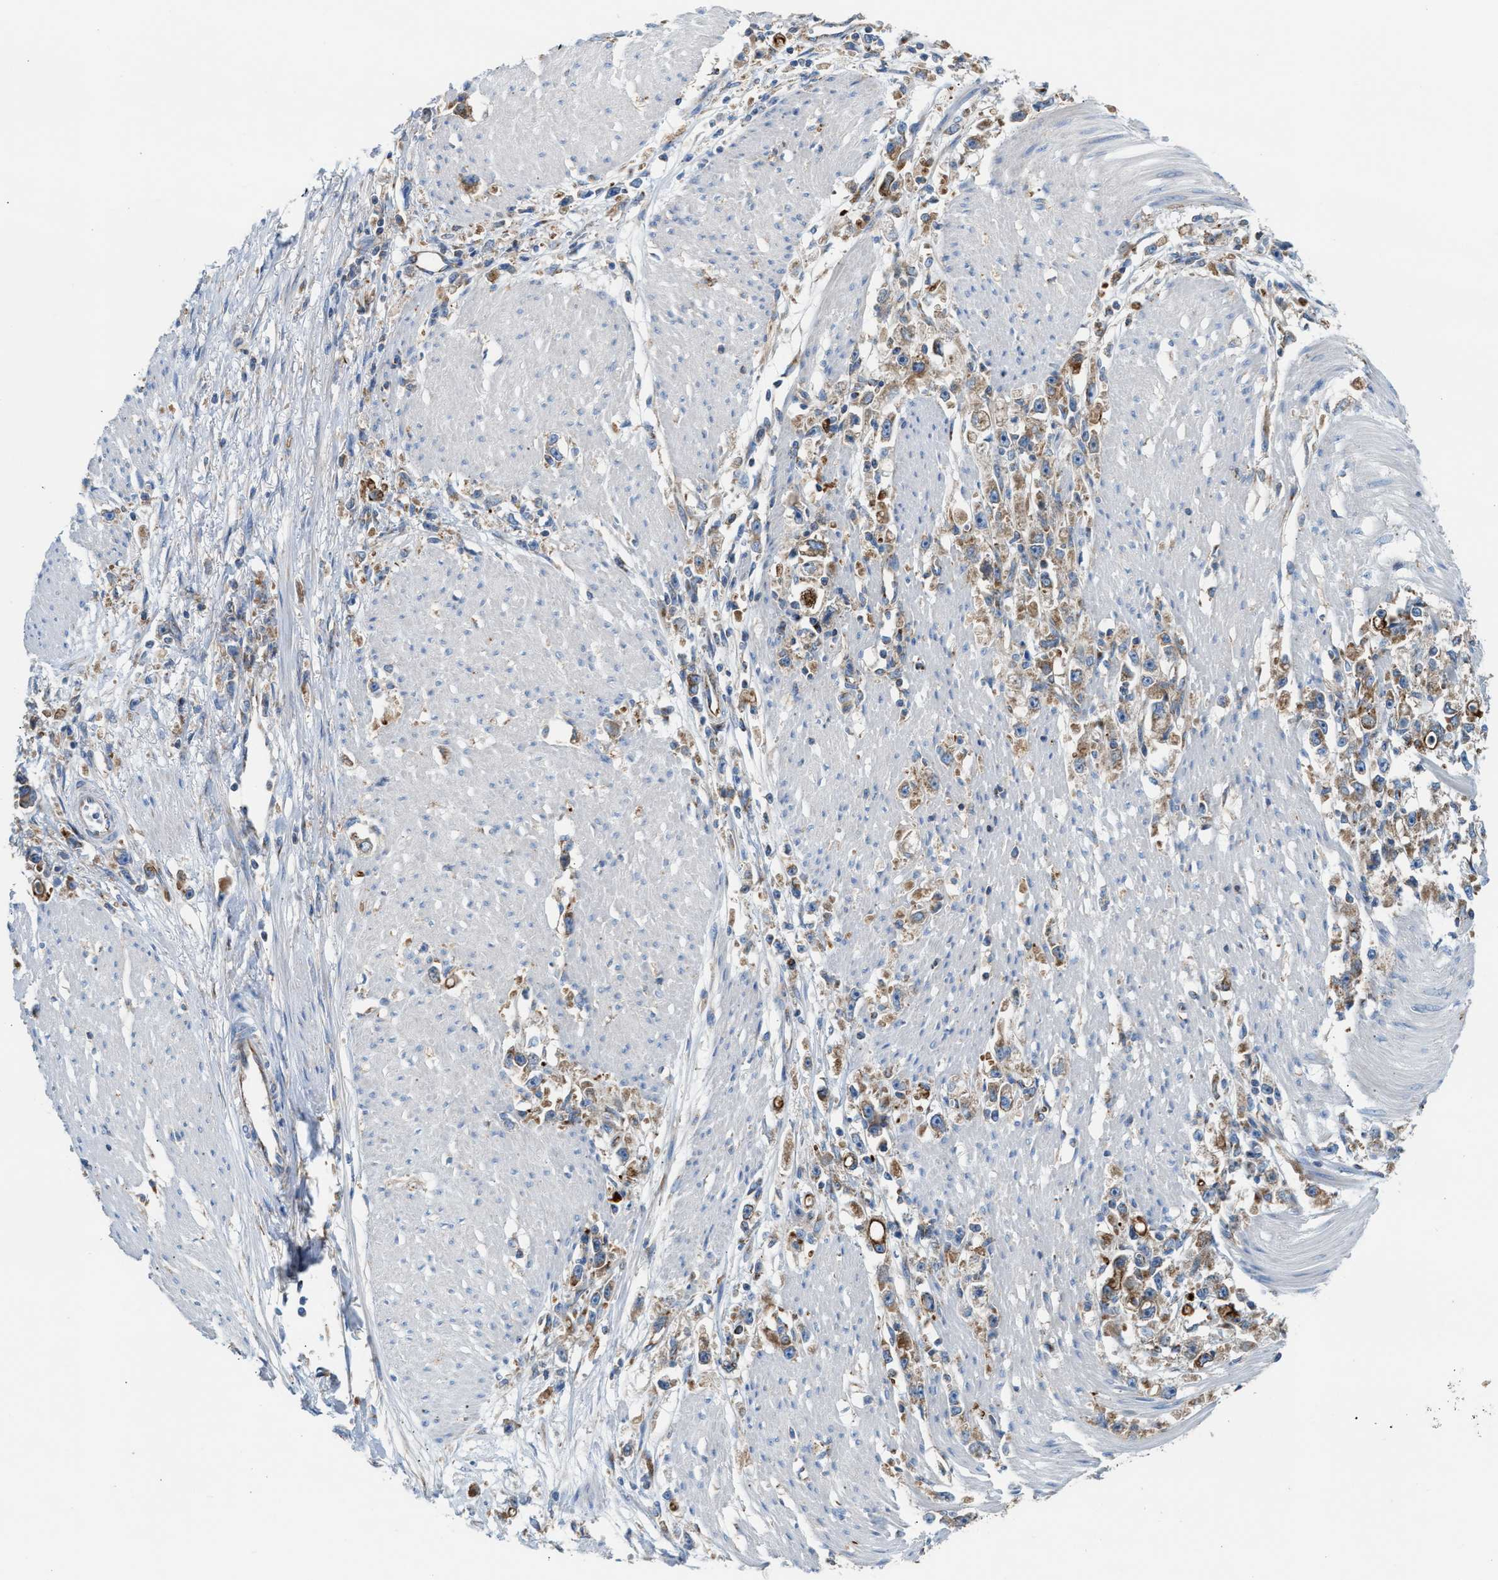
{"staining": {"intensity": "moderate", "quantity": ">75%", "location": "cytoplasmic/membranous"}, "tissue": "stomach cancer", "cell_type": "Tumor cells", "image_type": "cancer", "snomed": [{"axis": "morphology", "description": "Adenocarcinoma, NOS"}, {"axis": "topography", "description": "Stomach"}], "caption": "Tumor cells reveal medium levels of moderate cytoplasmic/membranous expression in about >75% of cells in stomach cancer.", "gene": "TBC1D15", "patient": {"sex": "female", "age": 59}}